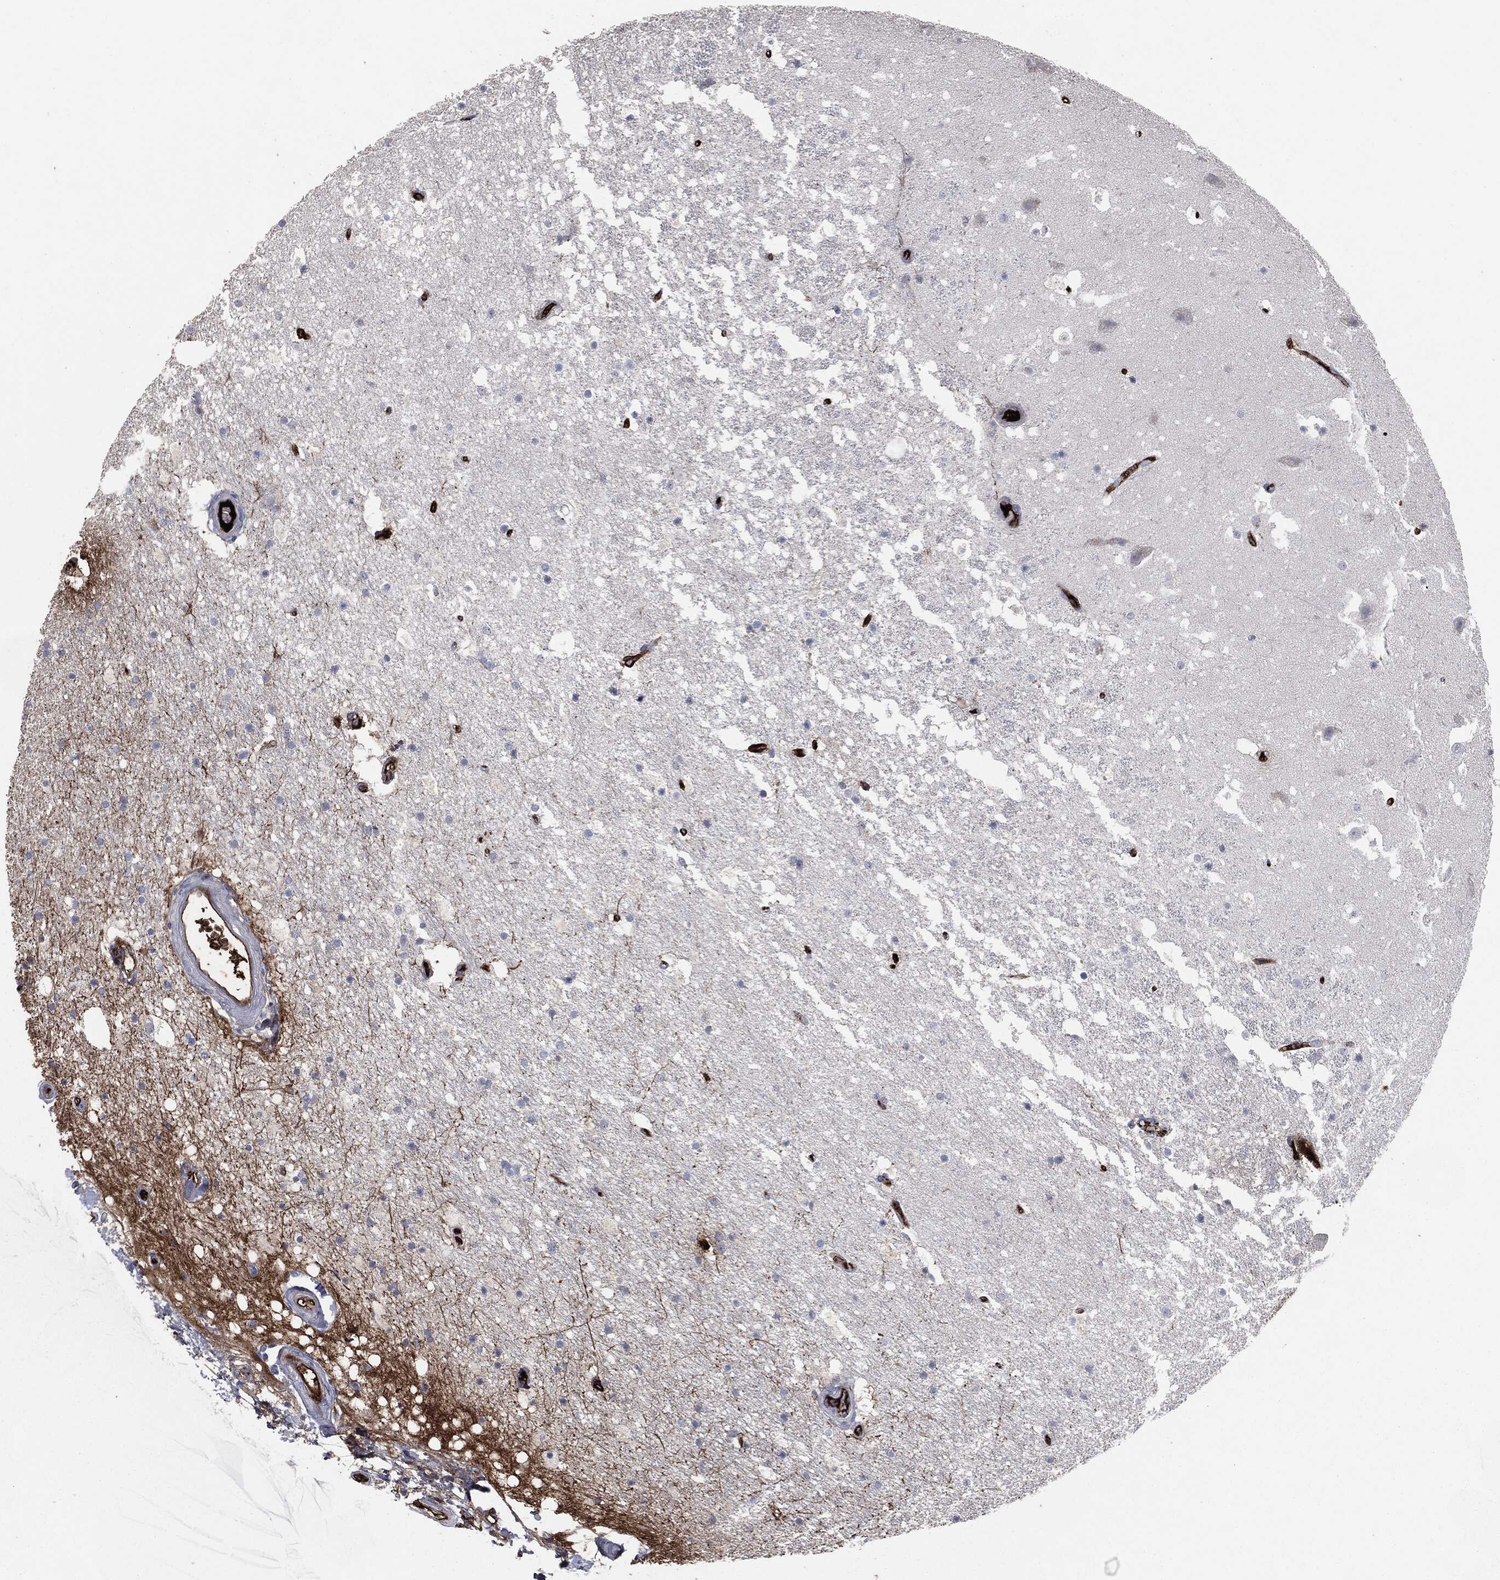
{"staining": {"intensity": "negative", "quantity": "none", "location": "none"}, "tissue": "hippocampus", "cell_type": "Glial cells", "image_type": "normal", "snomed": [{"axis": "morphology", "description": "Normal tissue, NOS"}, {"axis": "topography", "description": "Hippocampus"}], "caption": "This micrograph is of normal hippocampus stained with IHC to label a protein in brown with the nuclei are counter-stained blue. There is no staining in glial cells.", "gene": "APOB", "patient": {"sex": "male", "age": 51}}